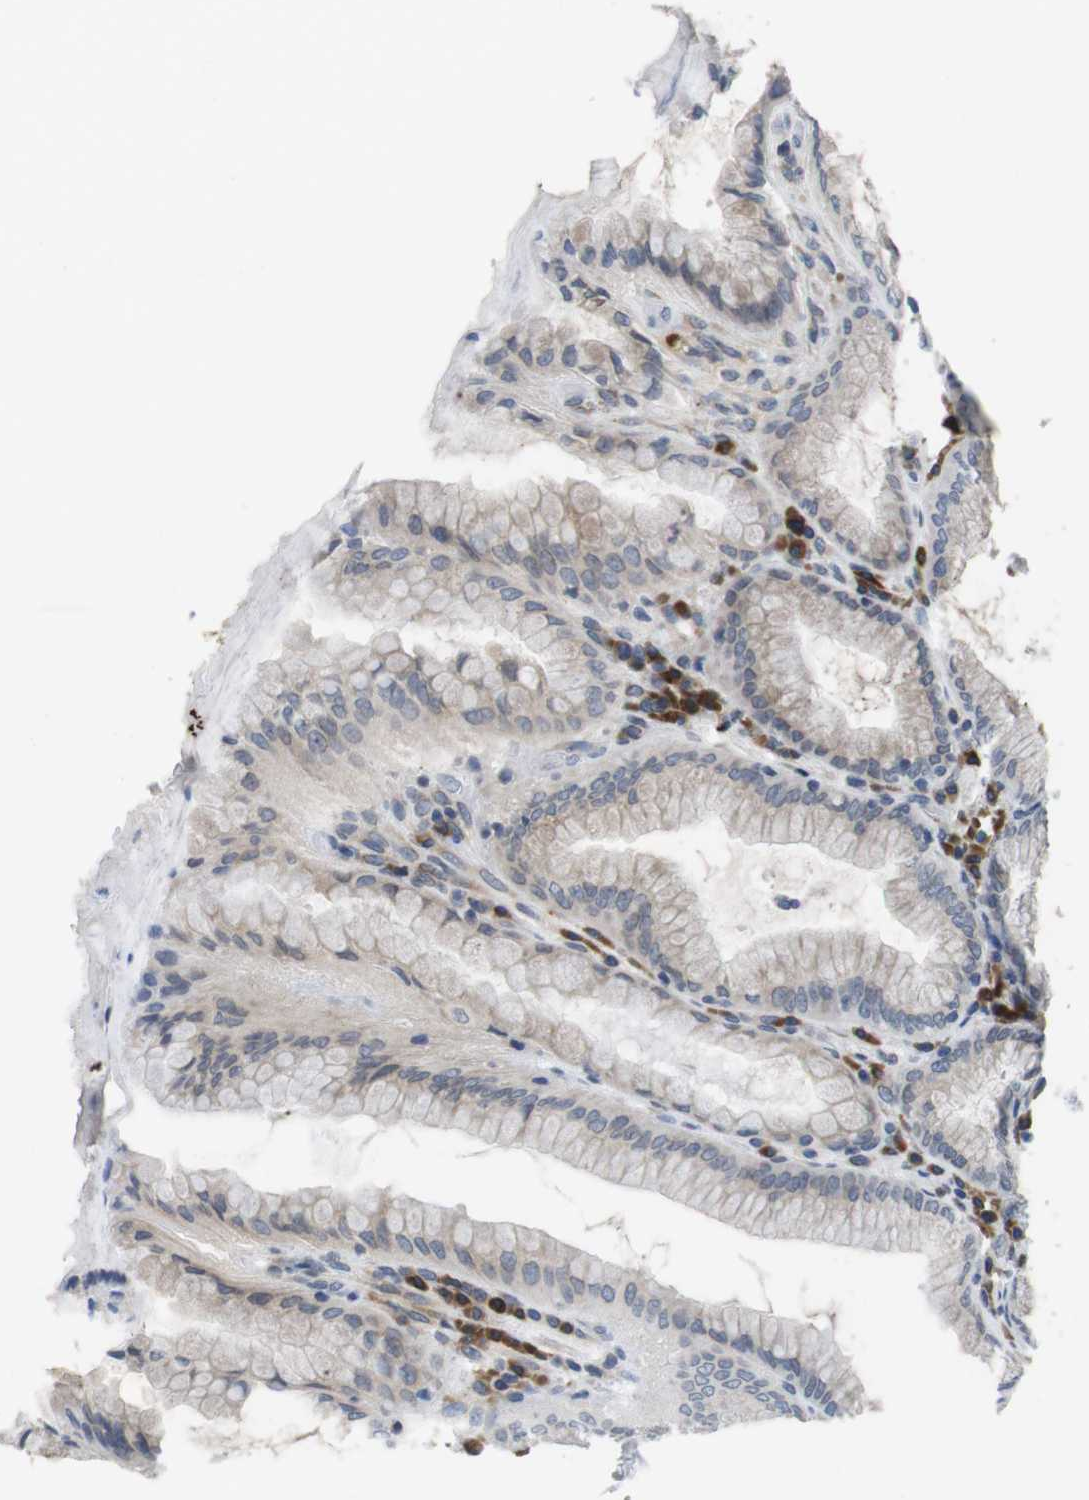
{"staining": {"intensity": "moderate", "quantity": "25%-75%", "location": "cytoplasmic/membranous"}, "tissue": "stomach", "cell_type": "Glandular cells", "image_type": "normal", "snomed": [{"axis": "morphology", "description": "Normal tissue, NOS"}, {"axis": "topography", "description": "Stomach, lower"}], "caption": "Brown immunohistochemical staining in benign human stomach exhibits moderate cytoplasmic/membranous staining in about 25%-75% of glandular cells. (Brightfield microscopy of DAB IHC at high magnification).", "gene": "ERGIC3", "patient": {"sex": "female", "age": 76}}